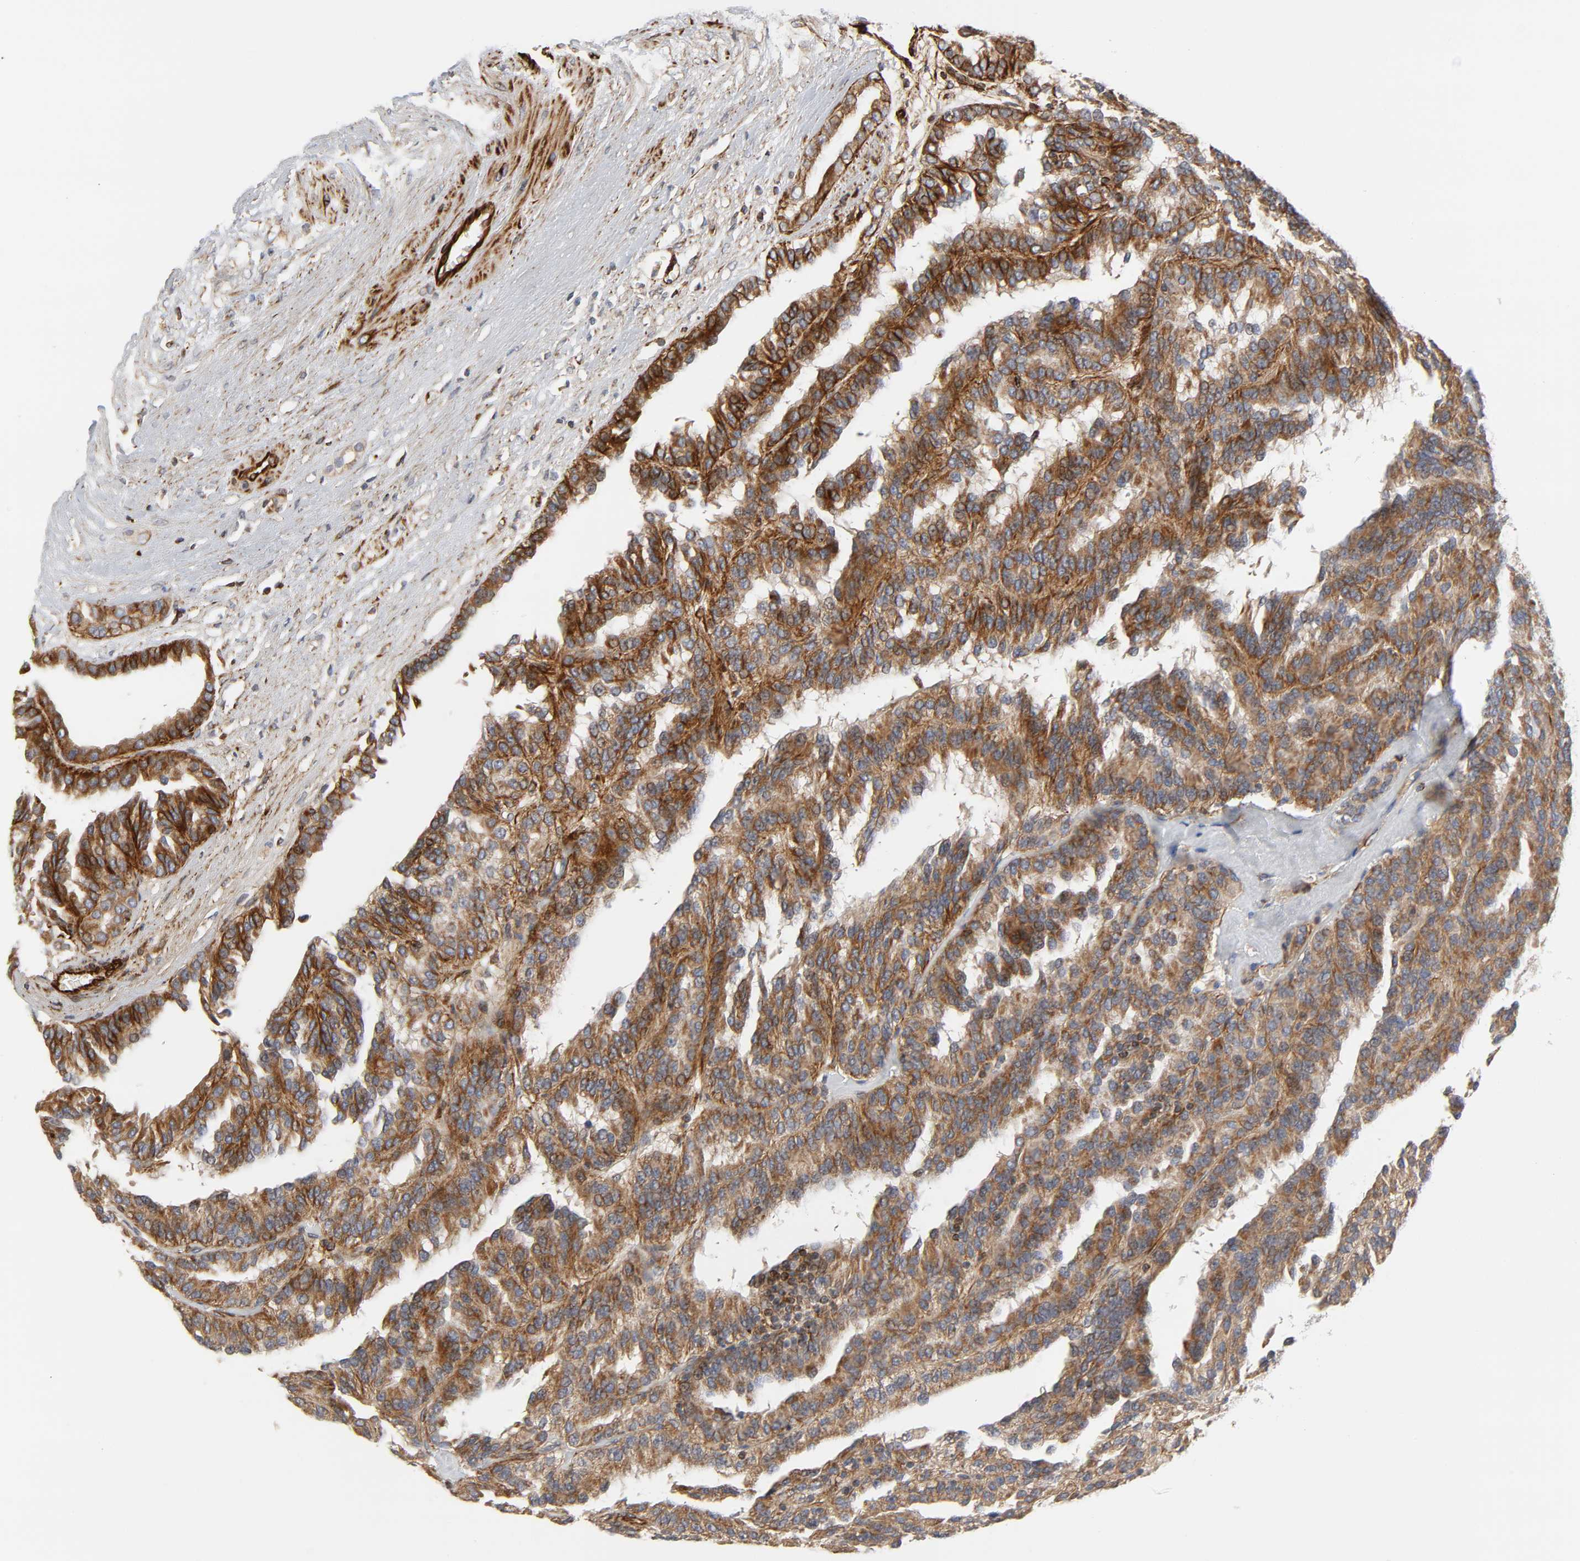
{"staining": {"intensity": "strong", "quantity": ">75%", "location": "cytoplasmic/membranous"}, "tissue": "renal cancer", "cell_type": "Tumor cells", "image_type": "cancer", "snomed": [{"axis": "morphology", "description": "Adenocarcinoma, NOS"}, {"axis": "topography", "description": "Kidney"}], "caption": "DAB (3,3'-diaminobenzidine) immunohistochemical staining of renal cancer (adenocarcinoma) displays strong cytoplasmic/membranous protein expression in about >75% of tumor cells. (brown staining indicates protein expression, while blue staining denotes nuclei).", "gene": "FAM118A", "patient": {"sex": "male", "age": 46}}